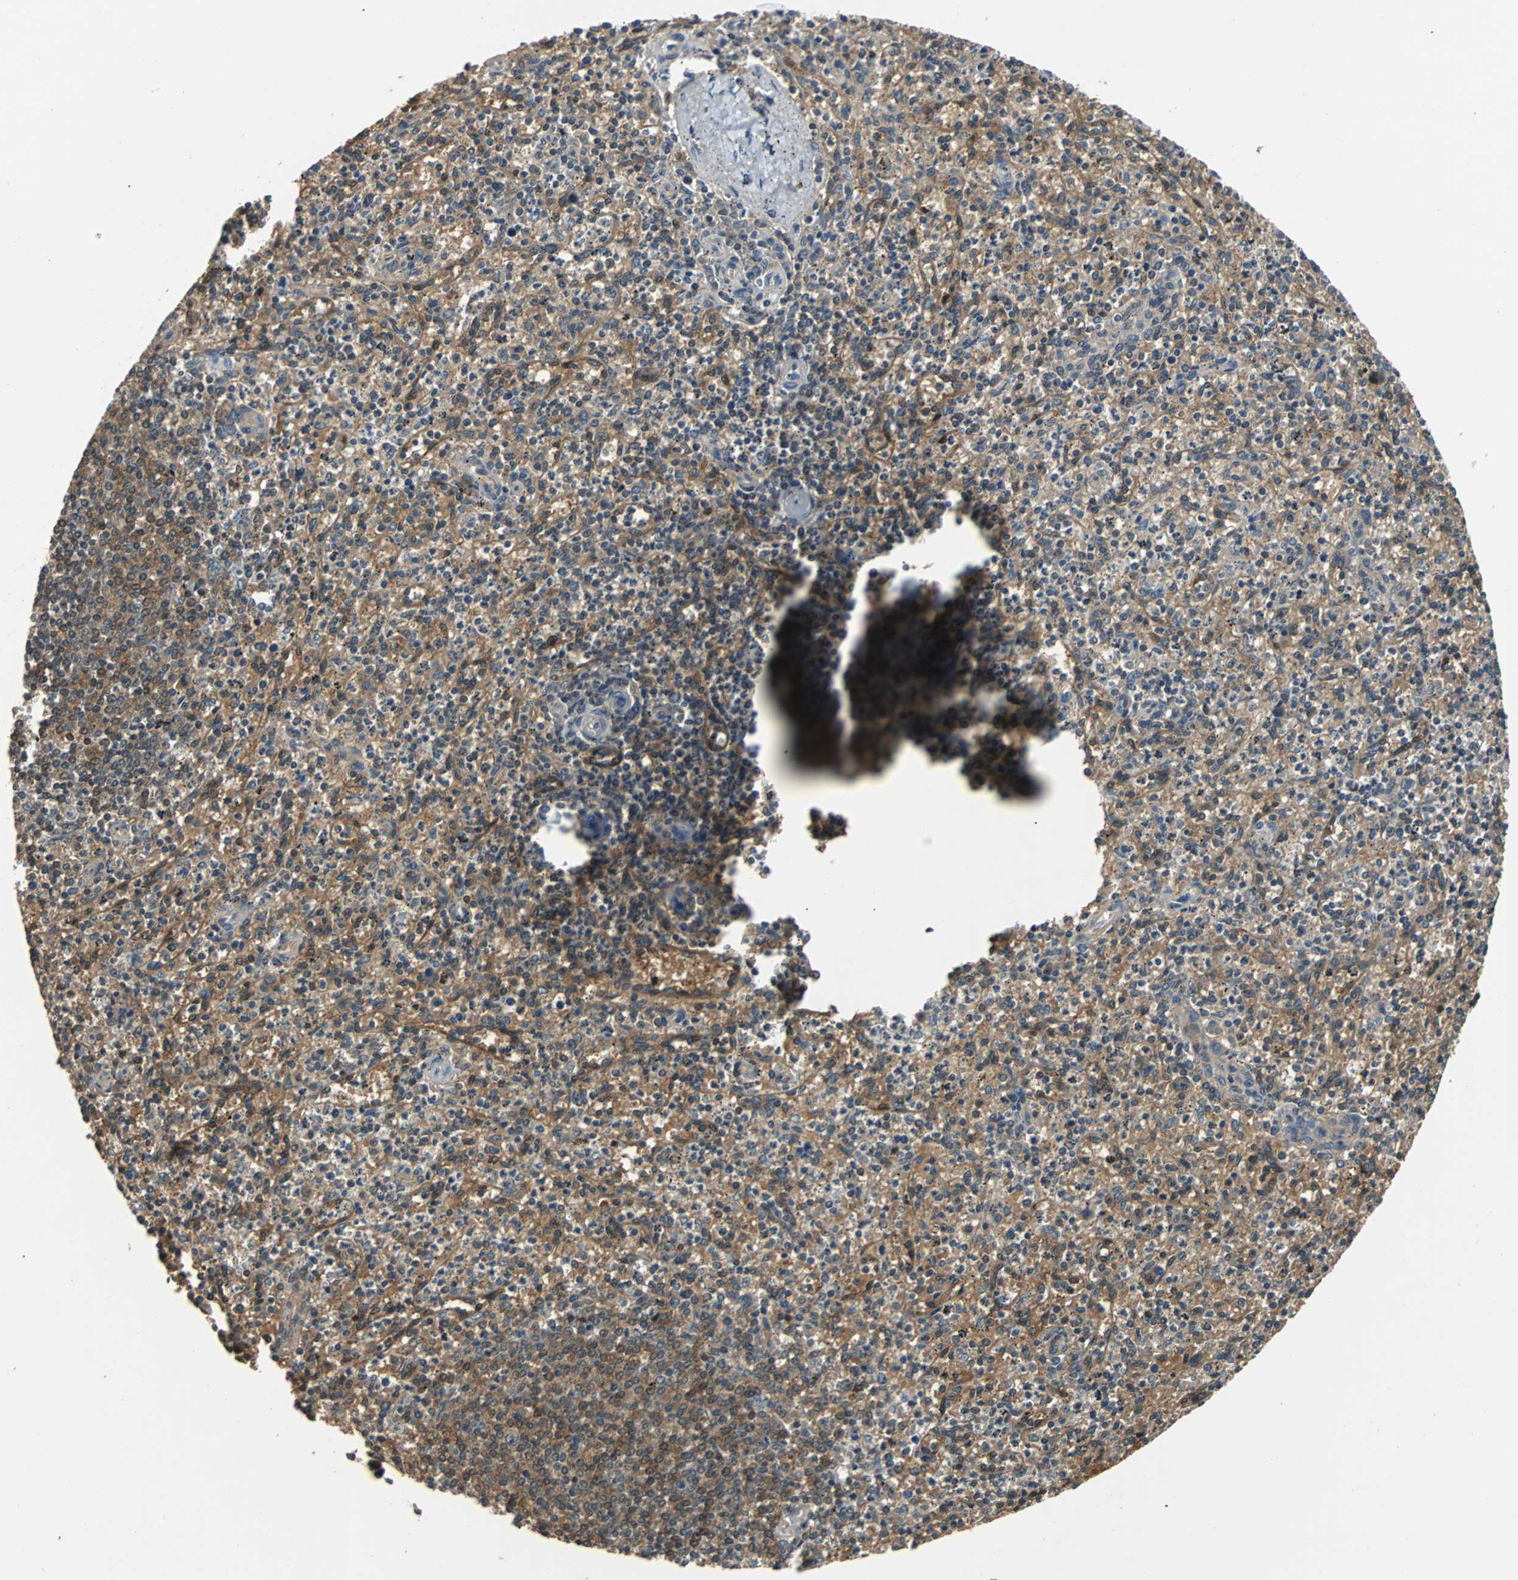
{"staining": {"intensity": "moderate", "quantity": "25%-75%", "location": "cytoplasmic/membranous"}, "tissue": "spleen", "cell_type": "Cells in red pulp", "image_type": "normal", "snomed": [{"axis": "morphology", "description": "Normal tissue, NOS"}, {"axis": "topography", "description": "Spleen"}], "caption": "High-power microscopy captured an immunohistochemistry (IHC) histopathology image of normal spleen, revealing moderate cytoplasmic/membranous staining in approximately 25%-75% of cells in red pulp. (brown staining indicates protein expression, while blue staining denotes nuclei).", "gene": "PRDX6", "patient": {"sex": "male", "age": 72}}